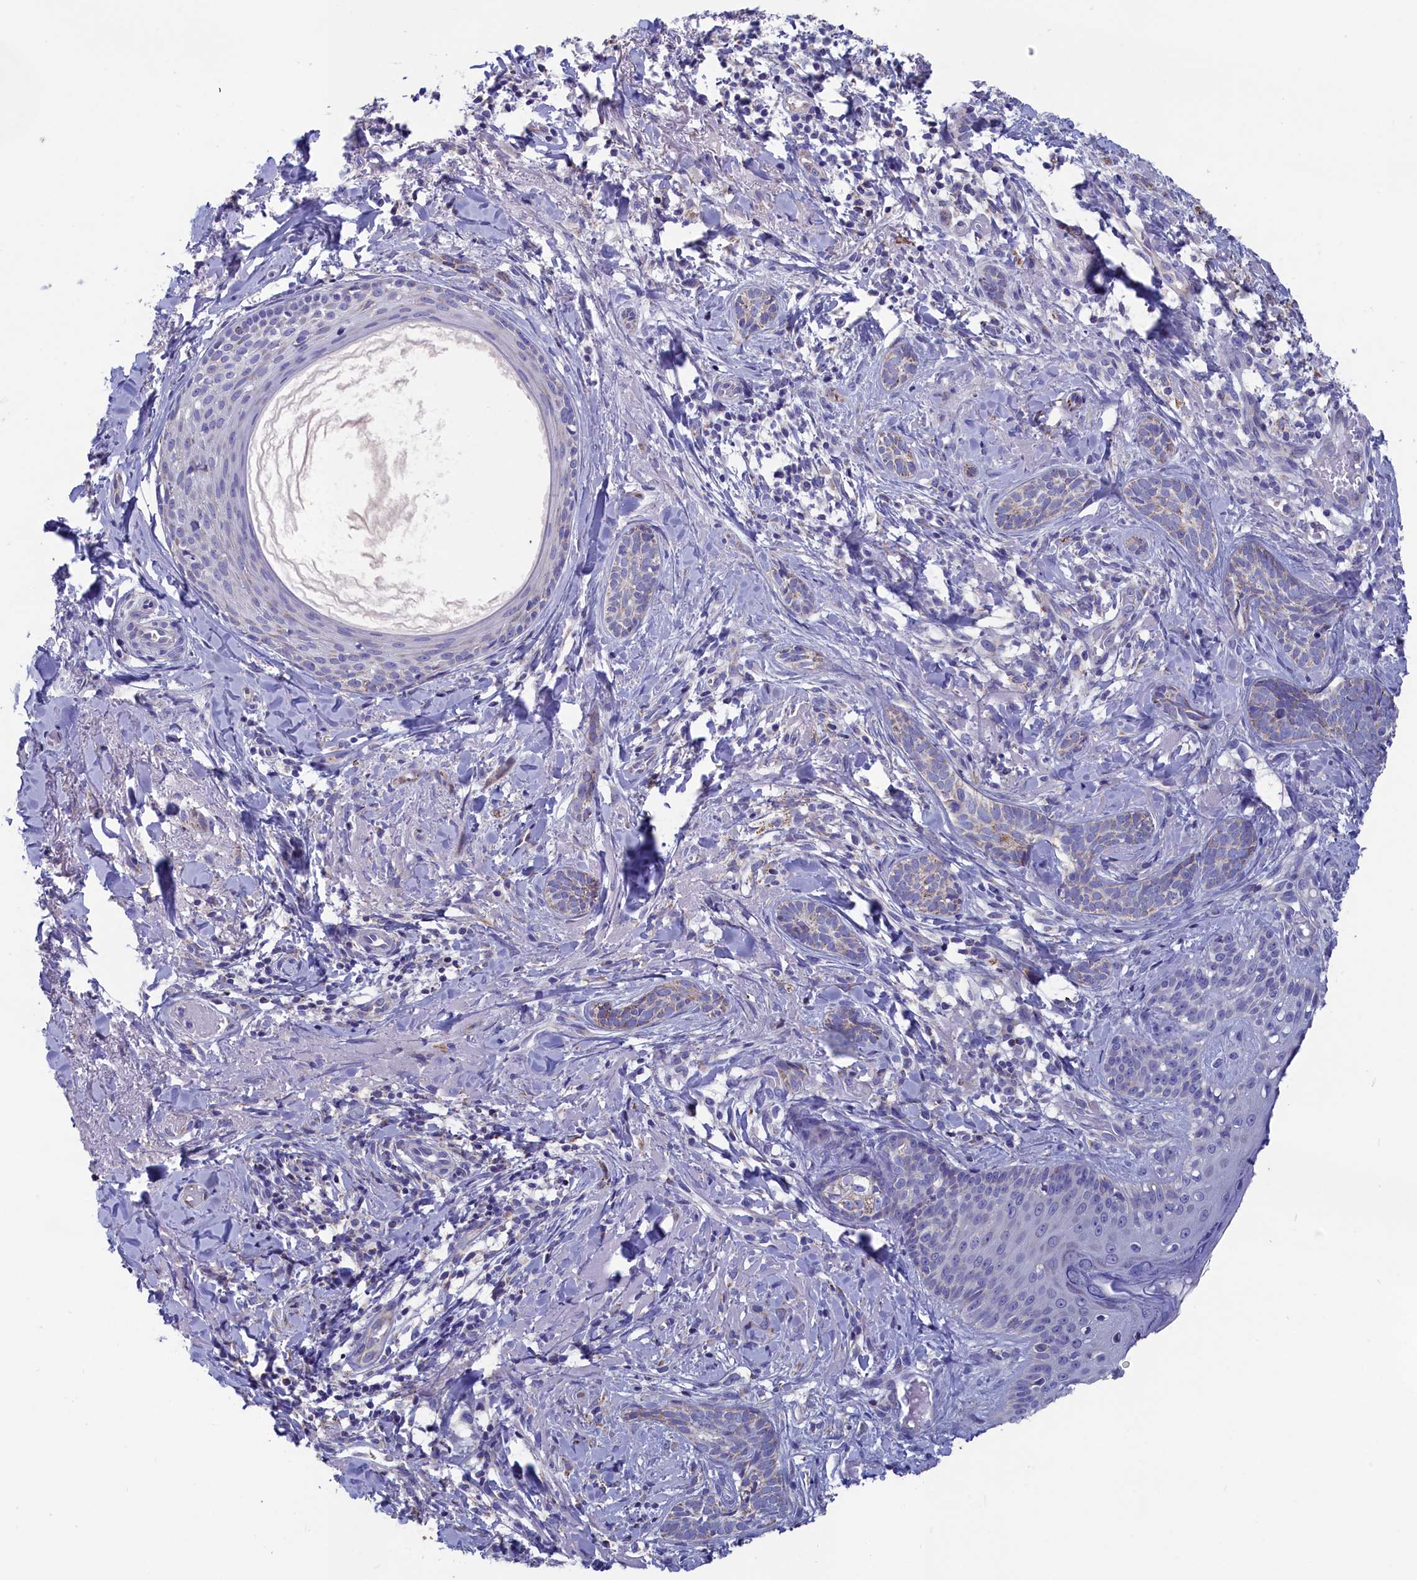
{"staining": {"intensity": "negative", "quantity": "none", "location": "none"}, "tissue": "skin cancer", "cell_type": "Tumor cells", "image_type": "cancer", "snomed": [{"axis": "morphology", "description": "Basal cell carcinoma"}, {"axis": "topography", "description": "Skin"}], "caption": "Tumor cells are negative for protein expression in human skin basal cell carcinoma. (DAB immunohistochemistry visualized using brightfield microscopy, high magnification).", "gene": "PRDM12", "patient": {"sex": "female", "age": 76}}